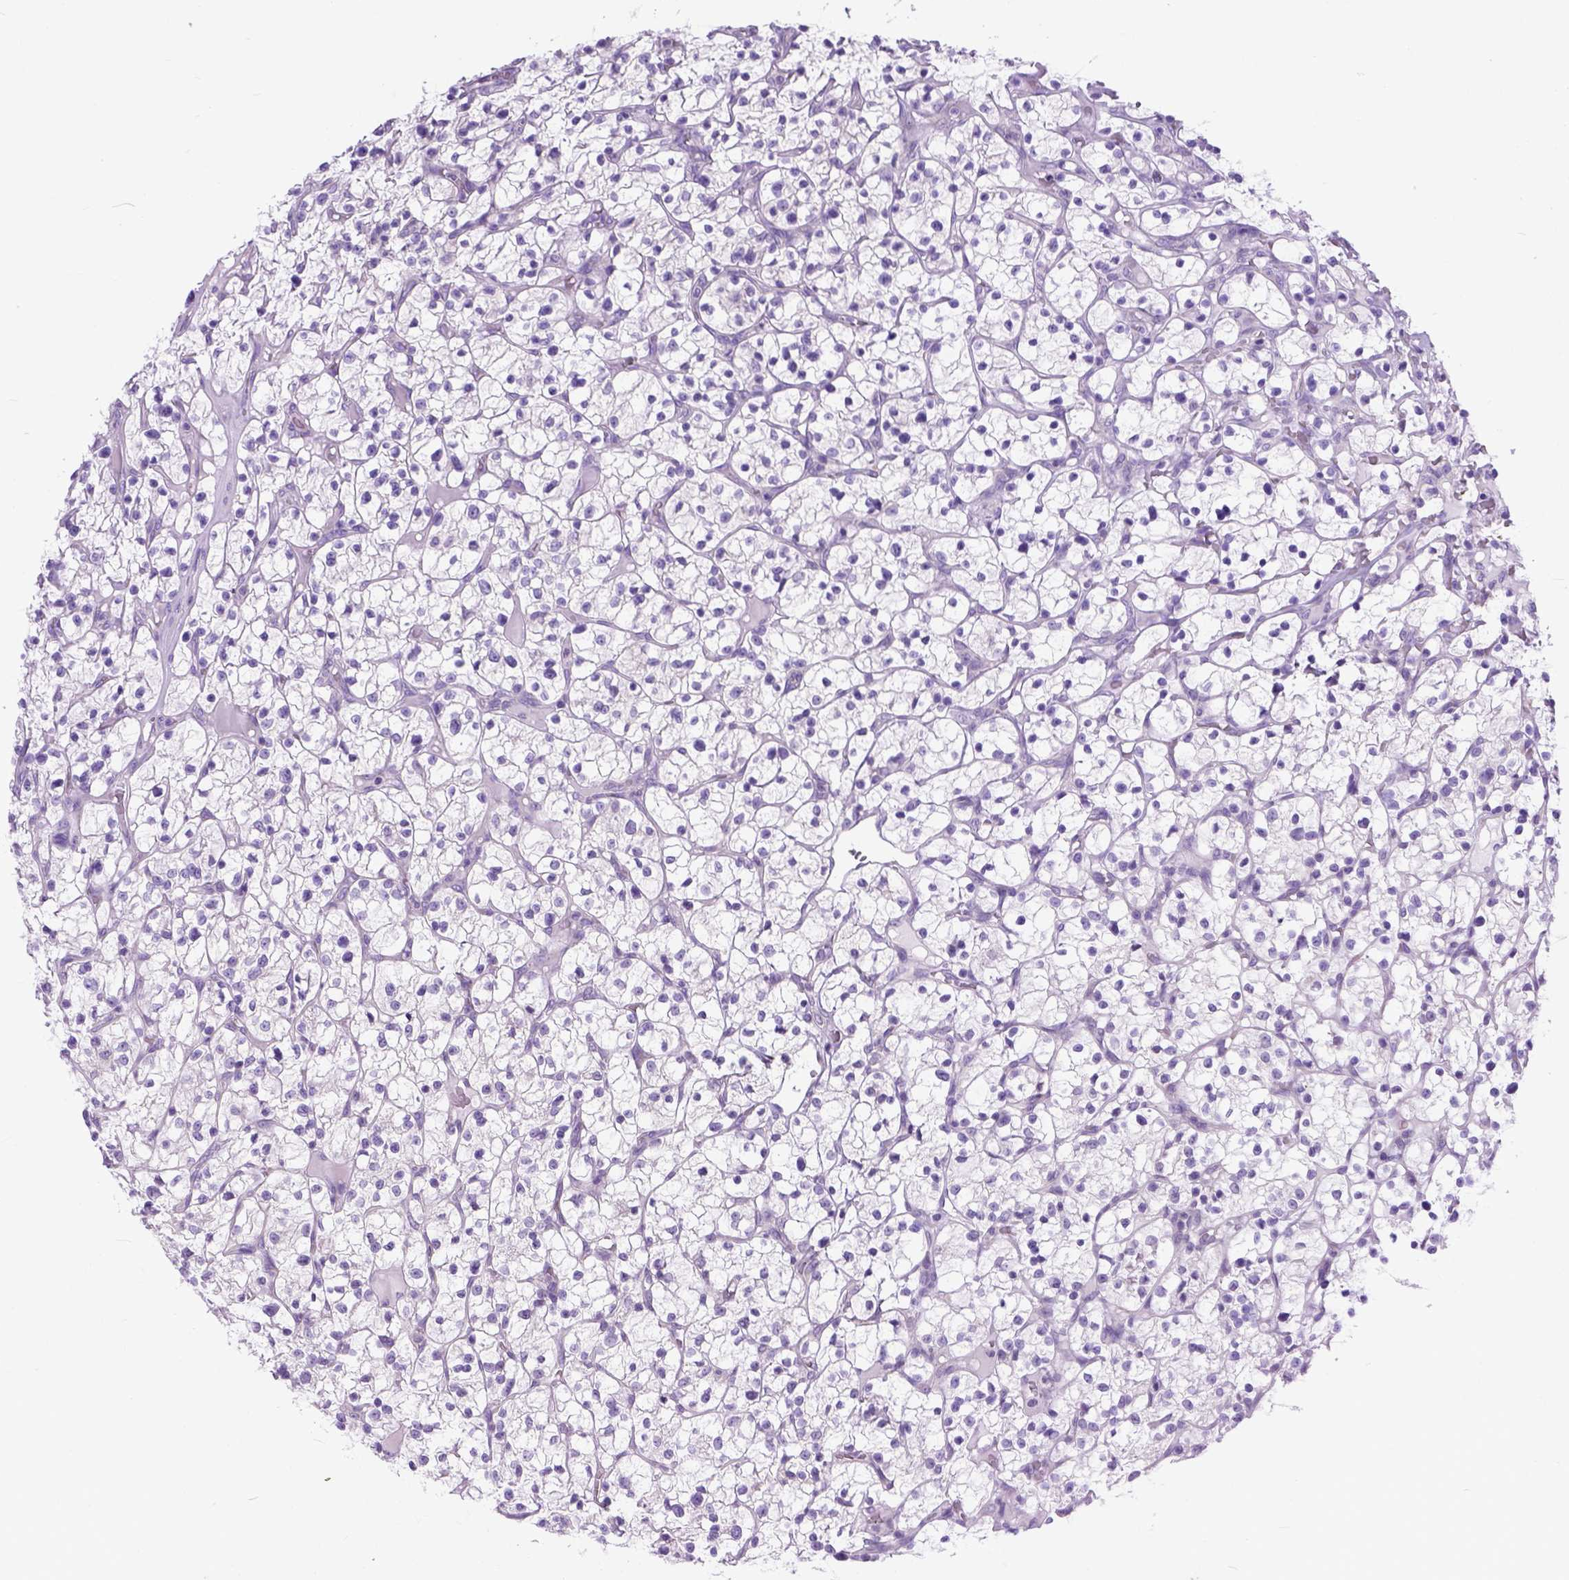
{"staining": {"intensity": "negative", "quantity": "none", "location": "none"}, "tissue": "renal cancer", "cell_type": "Tumor cells", "image_type": "cancer", "snomed": [{"axis": "morphology", "description": "Adenocarcinoma, NOS"}, {"axis": "topography", "description": "Kidney"}], "caption": "High power microscopy histopathology image of an IHC micrograph of adenocarcinoma (renal), revealing no significant staining in tumor cells.", "gene": "ODAD3", "patient": {"sex": "female", "age": 64}}